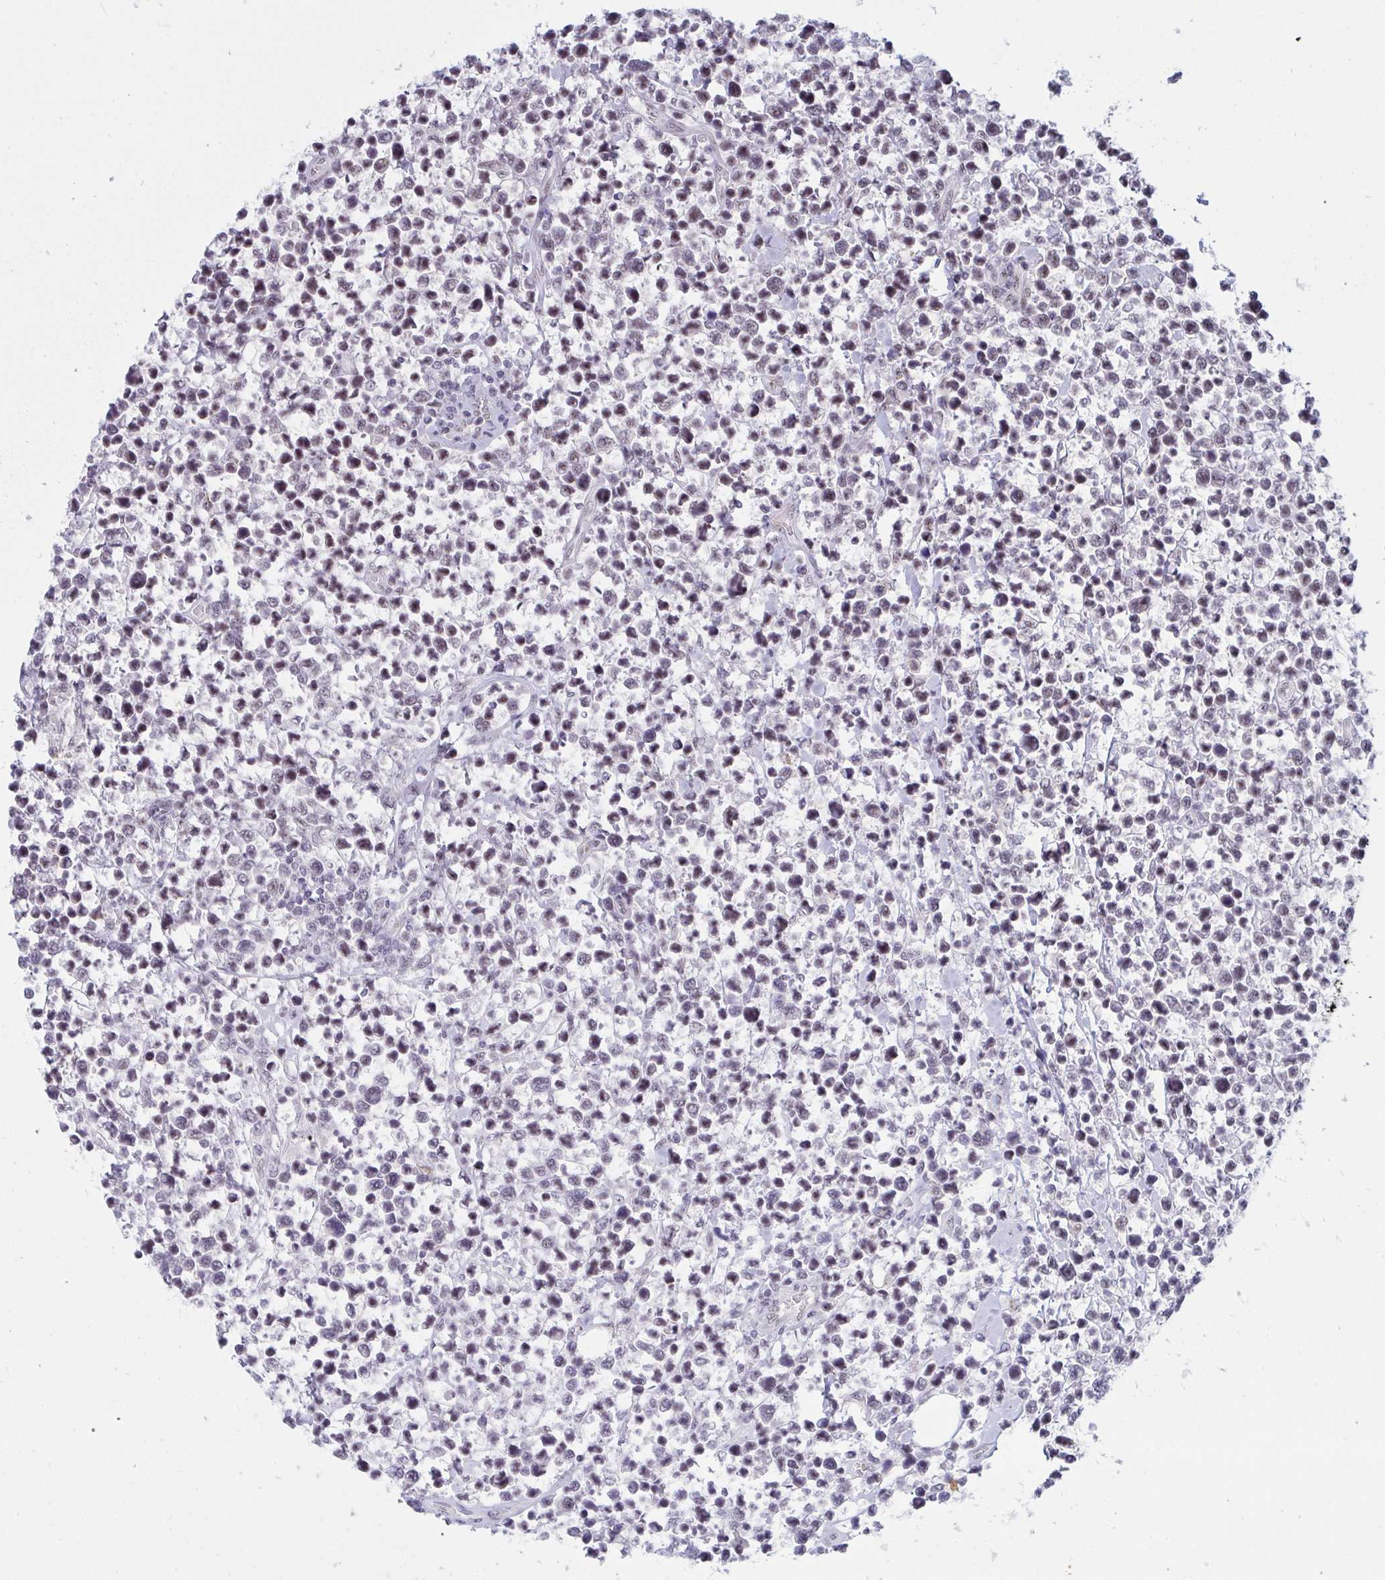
{"staining": {"intensity": "weak", "quantity": "25%-75%", "location": "nuclear"}, "tissue": "lymphoma", "cell_type": "Tumor cells", "image_type": "cancer", "snomed": [{"axis": "morphology", "description": "Malignant lymphoma, non-Hodgkin's type, High grade"}, {"axis": "topography", "description": "Soft tissue"}], "caption": "High-magnification brightfield microscopy of lymphoma stained with DAB (3,3'-diaminobenzidine) (brown) and counterstained with hematoxylin (blue). tumor cells exhibit weak nuclear staining is present in approximately25%-75% of cells.", "gene": "PRR14", "patient": {"sex": "female", "age": 56}}